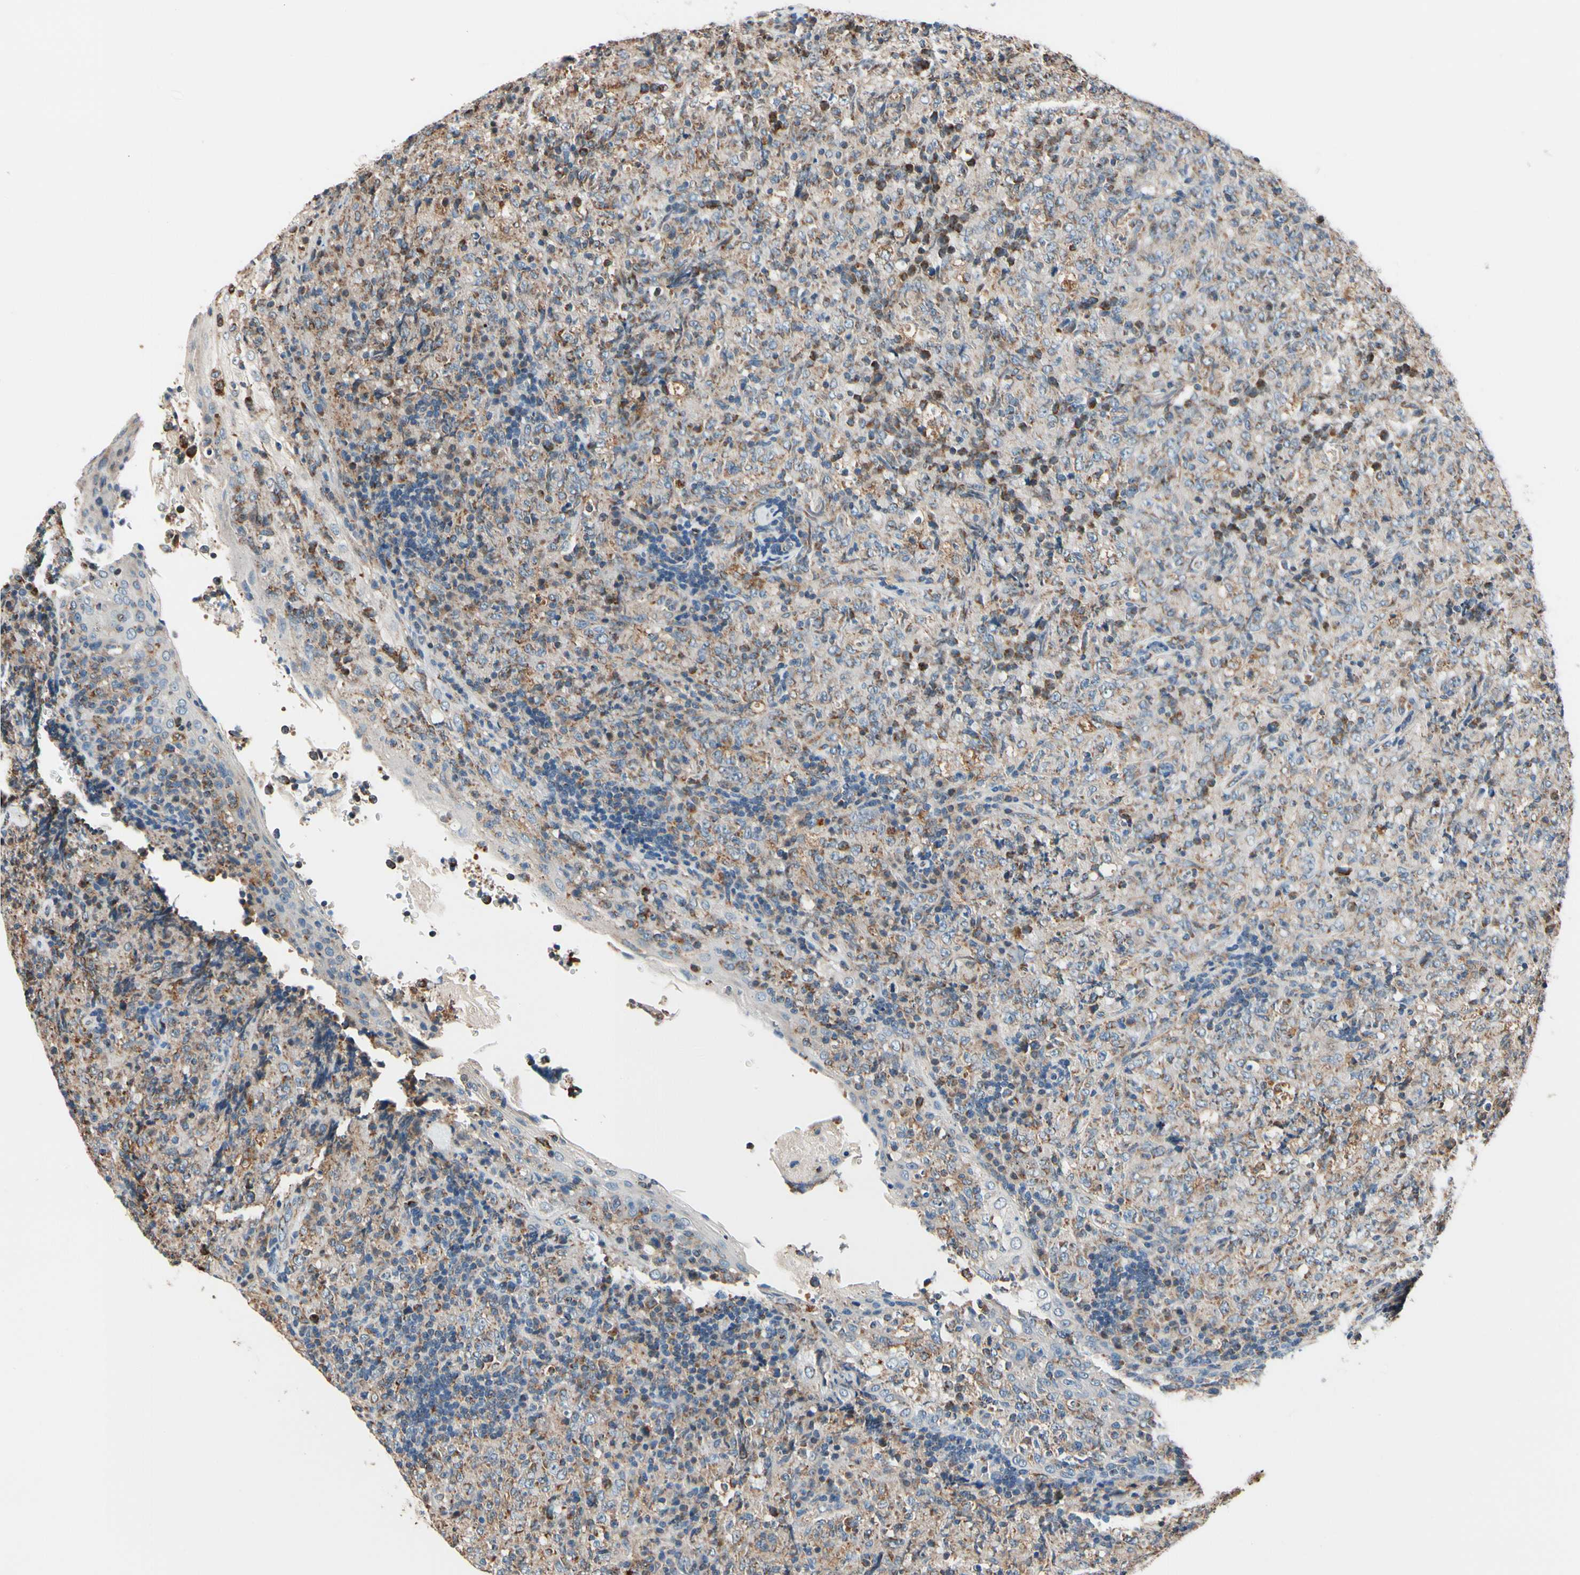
{"staining": {"intensity": "moderate", "quantity": "25%-75%", "location": "cytoplasmic/membranous"}, "tissue": "lymphoma", "cell_type": "Tumor cells", "image_type": "cancer", "snomed": [{"axis": "morphology", "description": "Malignant lymphoma, non-Hodgkin's type, High grade"}, {"axis": "topography", "description": "Tonsil"}], "caption": "This photomicrograph displays malignant lymphoma, non-Hodgkin's type (high-grade) stained with immunohistochemistry to label a protein in brown. The cytoplasmic/membranous of tumor cells show moderate positivity for the protein. Nuclei are counter-stained blue.", "gene": "TMEM176A", "patient": {"sex": "female", "age": 36}}